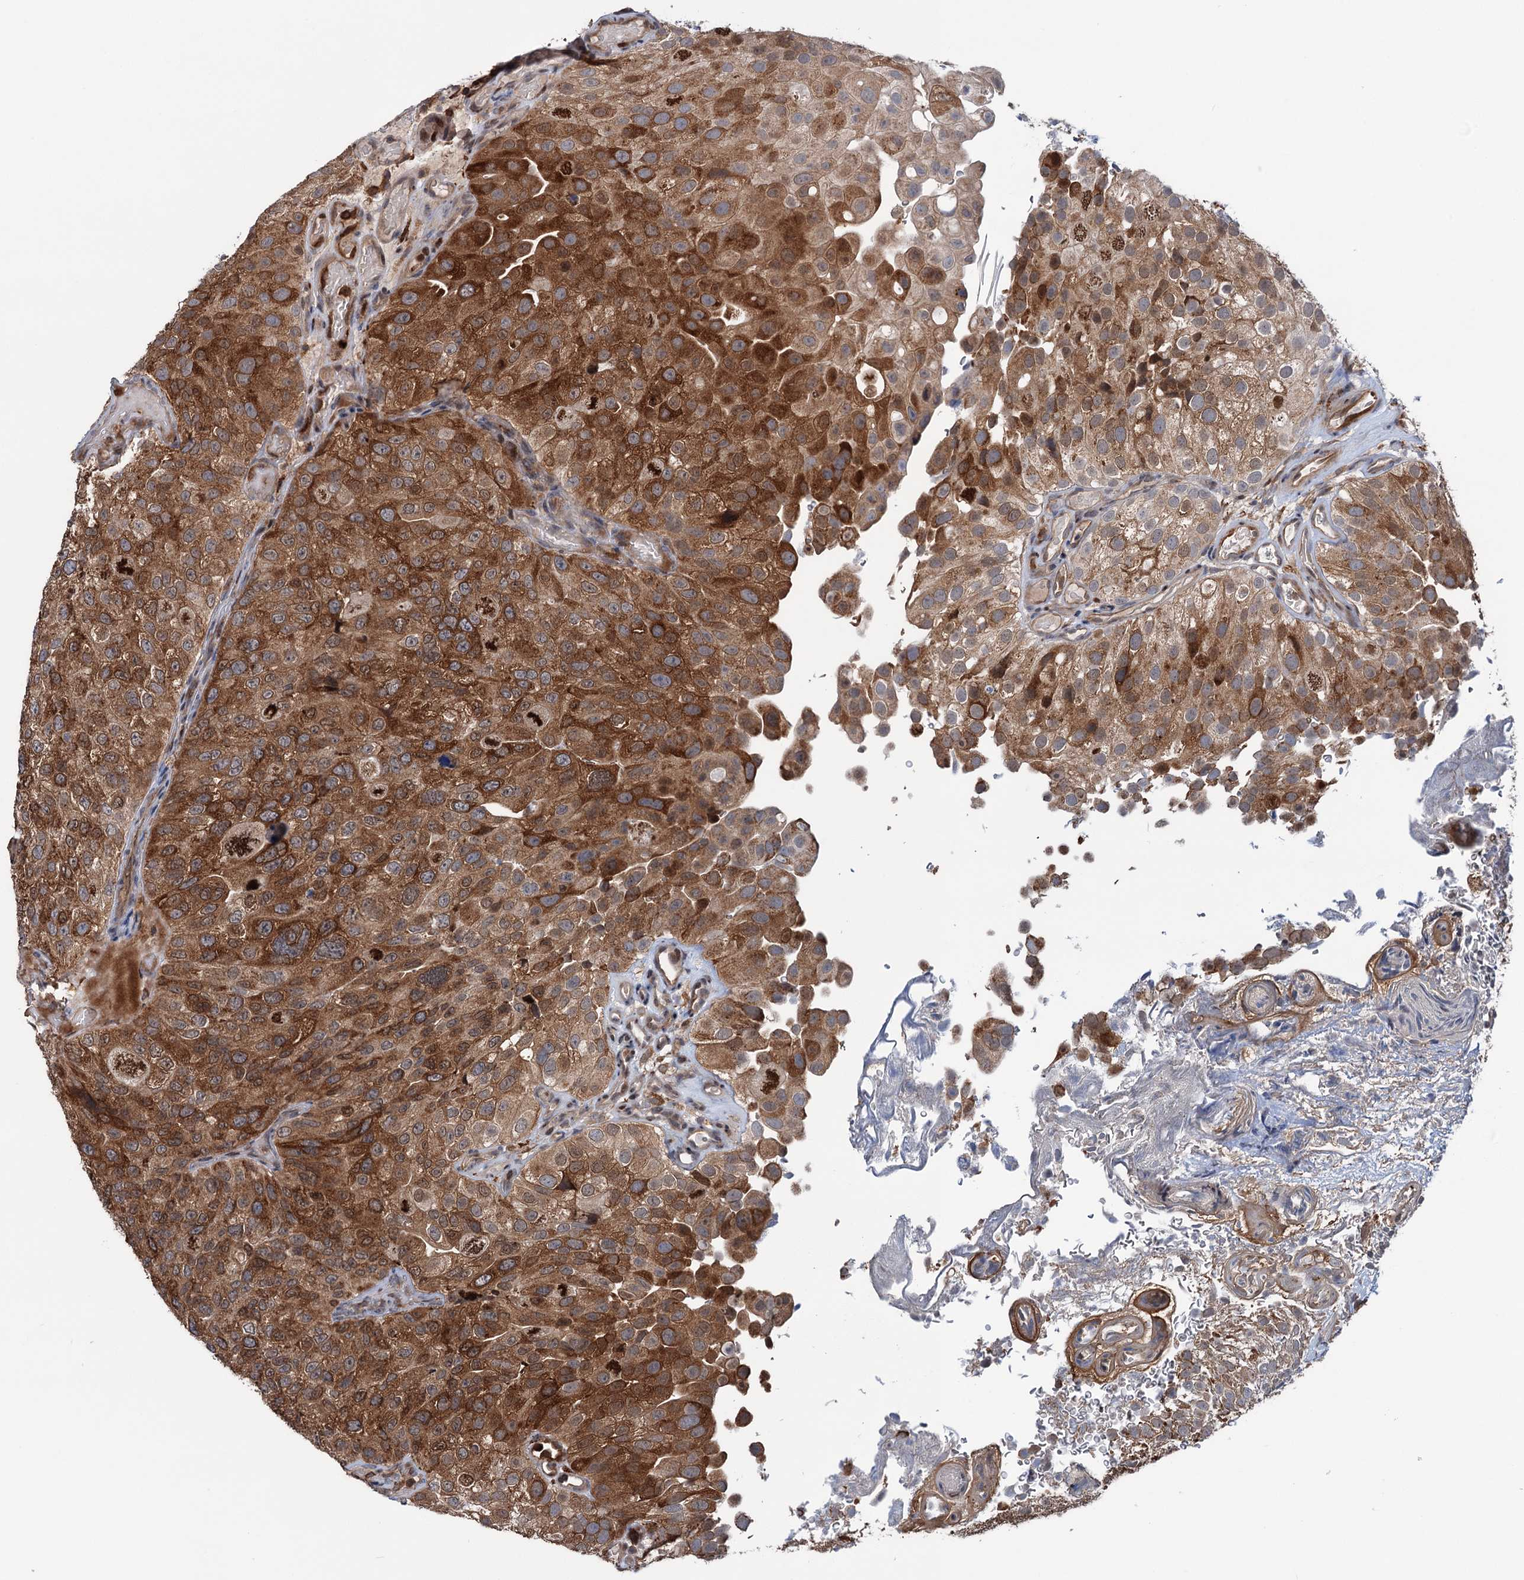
{"staining": {"intensity": "strong", "quantity": ">75%", "location": "cytoplasmic/membranous"}, "tissue": "urothelial cancer", "cell_type": "Tumor cells", "image_type": "cancer", "snomed": [{"axis": "morphology", "description": "Urothelial carcinoma, Low grade"}, {"axis": "topography", "description": "Urinary bladder"}], "caption": "Protein expression analysis of low-grade urothelial carcinoma displays strong cytoplasmic/membranous expression in approximately >75% of tumor cells. The staining was performed using DAB (3,3'-diaminobenzidine) to visualize the protein expression in brown, while the nuclei were stained in blue with hematoxylin (Magnification: 20x).", "gene": "NCAPD2", "patient": {"sex": "male", "age": 78}}